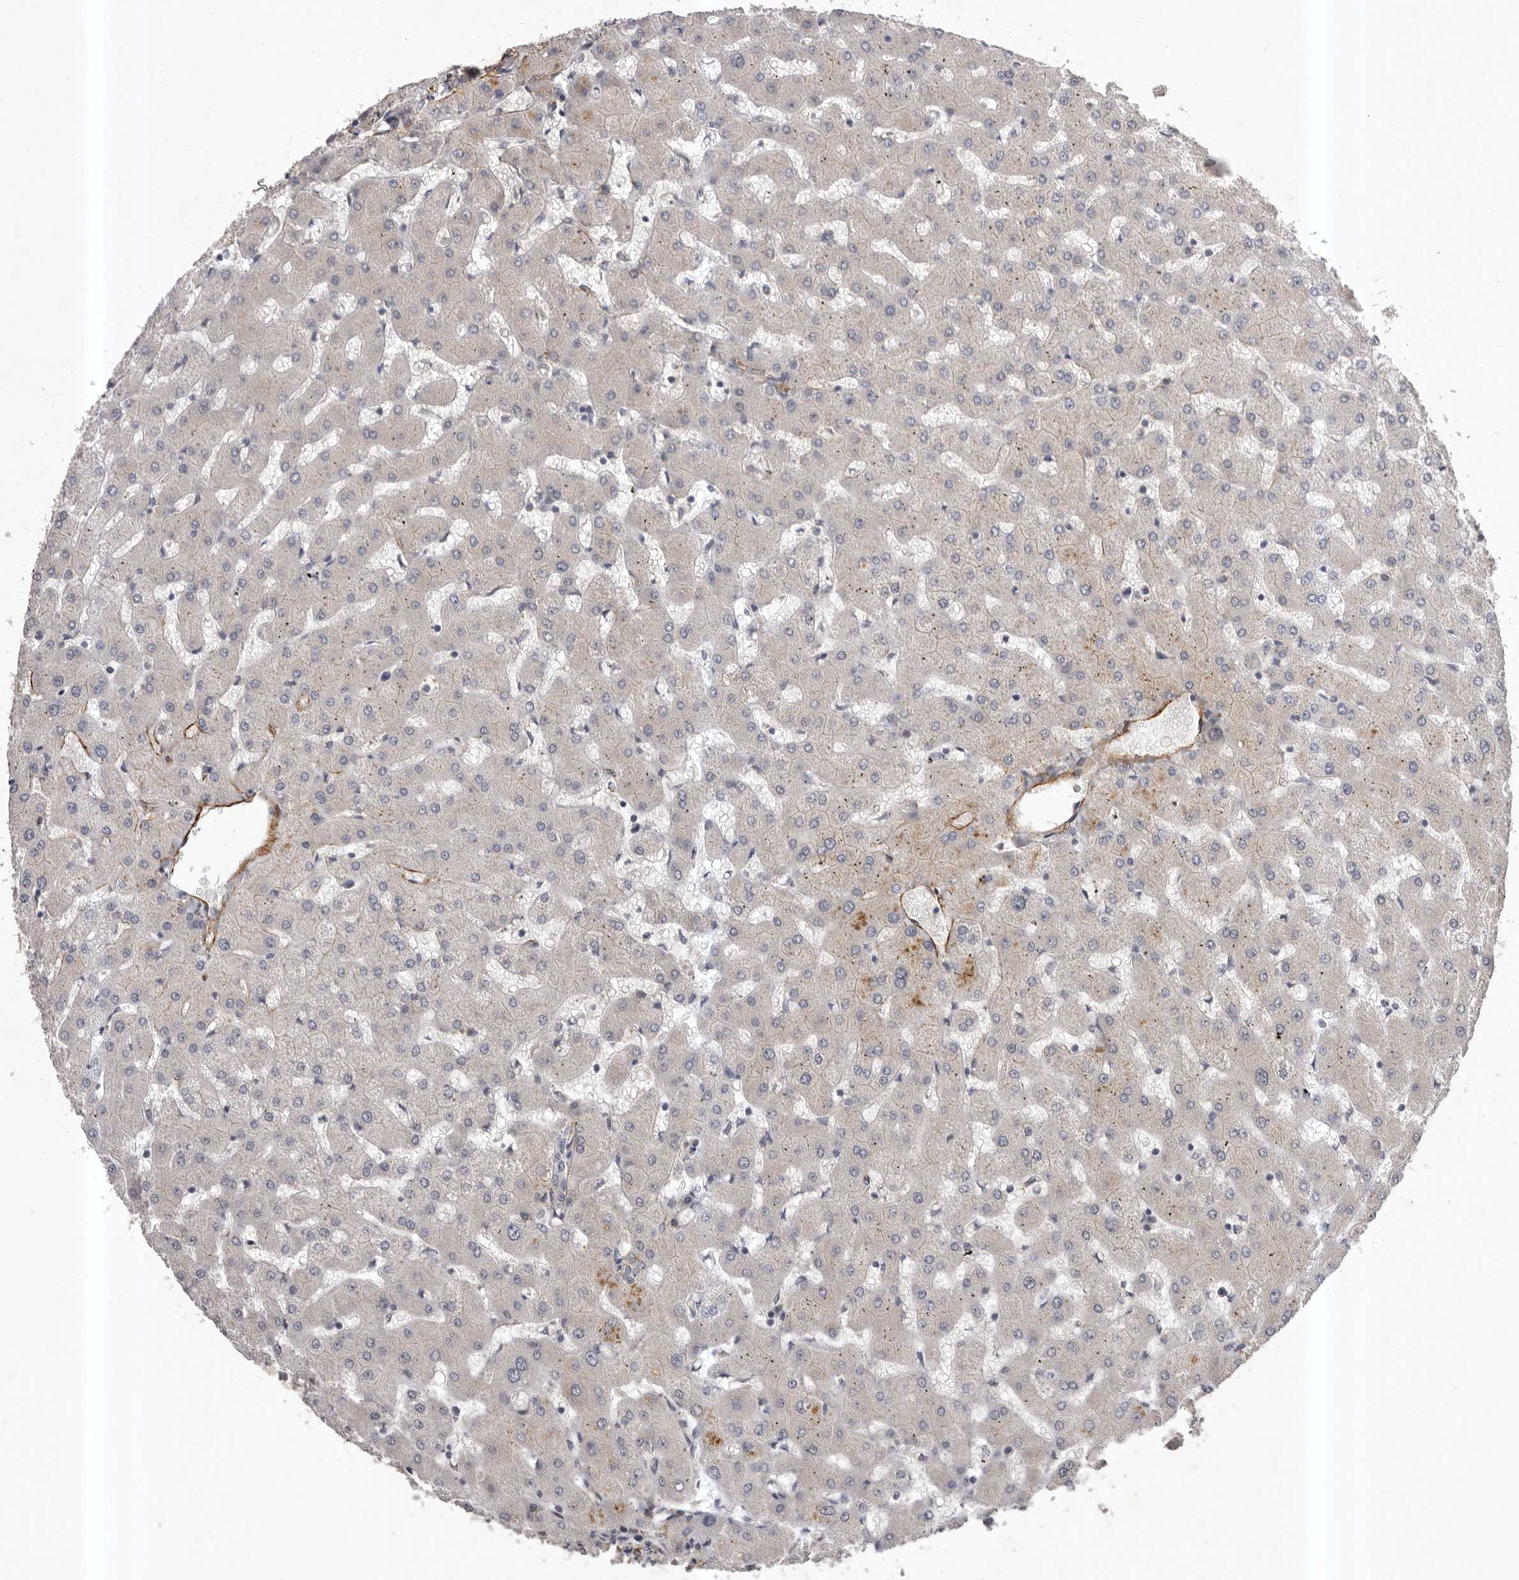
{"staining": {"intensity": "negative", "quantity": "none", "location": "none"}, "tissue": "liver", "cell_type": "Cholangiocytes", "image_type": "normal", "snomed": [{"axis": "morphology", "description": "Normal tissue, NOS"}, {"axis": "topography", "description": "Liver"}], "caption": "Benign liver was stained to show a protein in brown. There is no significant staining in cholangiocytes. Brightfield microscopy of IHC stained with DAB (brown) and hematoxylin (blue), captured at high magnification.", "gene": "HBS1L", "patient": {"sex": "female", "age": 63}}